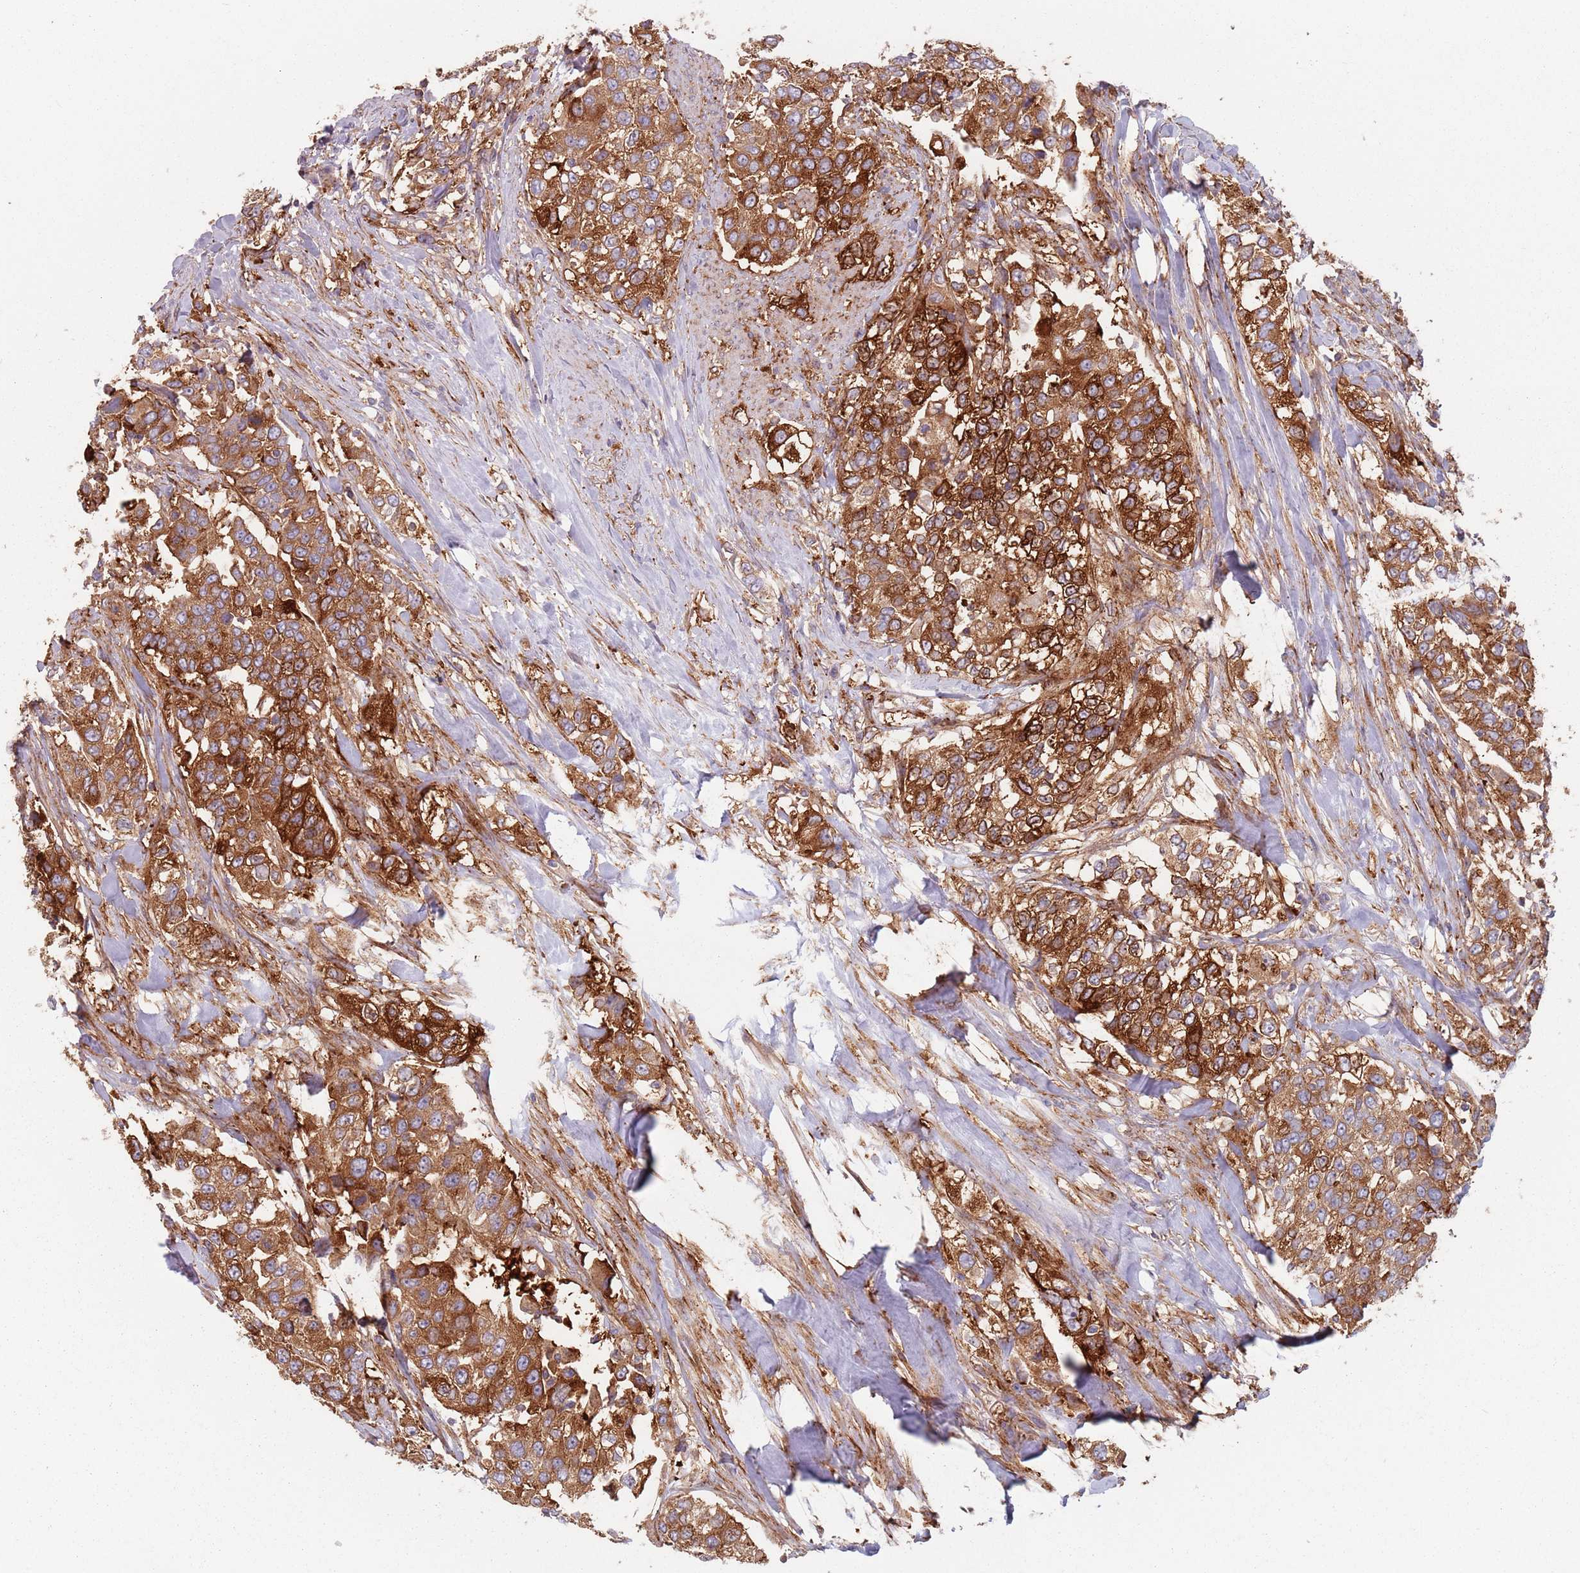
{"staining": {"intensity": "strong", "quantity": ">75%", "location": "cytoplasmic/membranous"}, "tissue": "urothelial cancer", "cell_type": "Tumor cells", "image_type": "cancer", "snomed": [{"axis": "morphology", "description": "Urothelial carcinoma, High grade"}, {"axis": "topography", "description": "Urinary bladder"}], "caption": "Protein expression by immunohistochemistry shows strong cytoplasmic/membranous staining in approximately >75% of tumor cells in urothelial cancer.", "gene": "TPD52L2", "patient": {"sex": "female", "age": 80}}